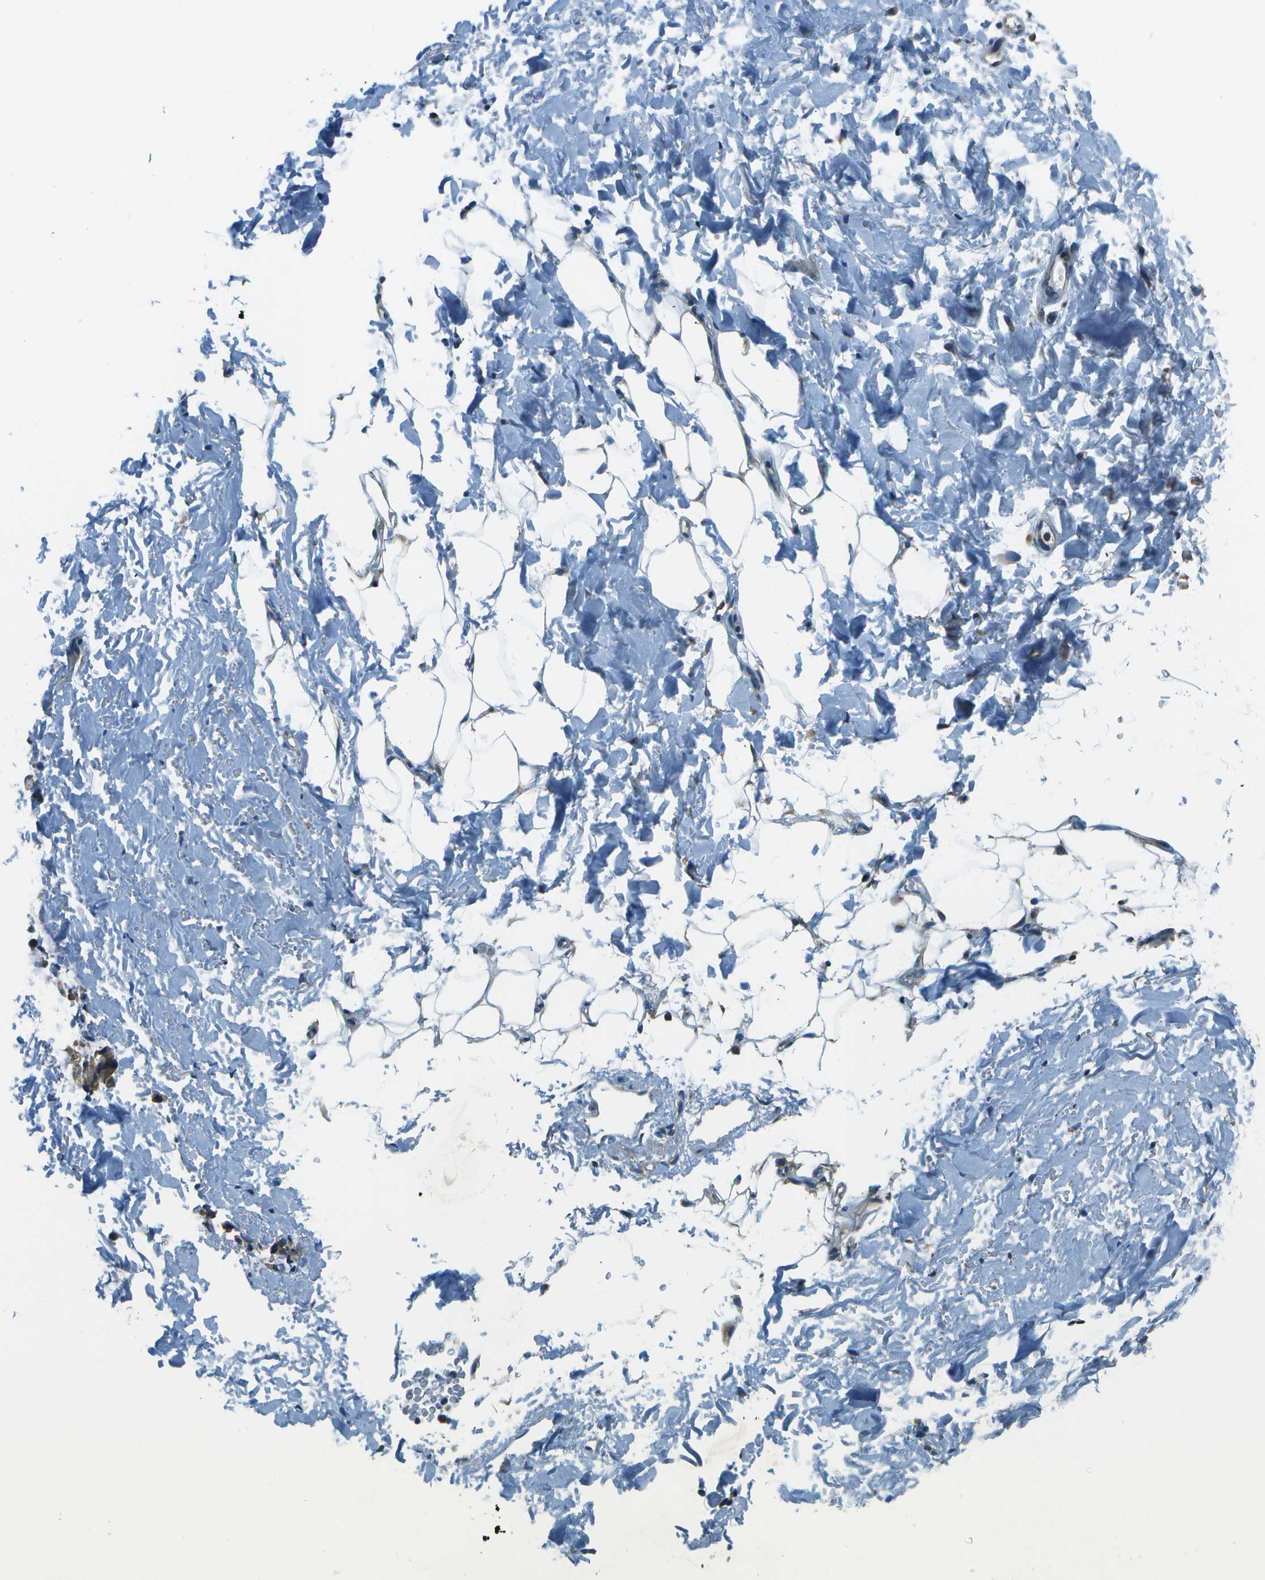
{"staining": {"intensity": "moderate", "quantity": ">75%", "location": "cytoplasmic/membranous"}, "tissue": "adipose tissue", "cell_type": "Adipocytes", "image_type": "normal", "snomed": [{"axis": "morphology", "description": "Normal tissue, NOS"}, {"axis": "topography", "description": "Cartilage tissue"}, {"axis": "topography", "description": "Bronchus"}], "caption": "Protein staining reveals moderate cytoplasmic/membranous staining in approximately >75% of adipocytes in benign adipose tissue.", "gene": "TMEM51", "patient": {"sex": "female", "age": 73}}